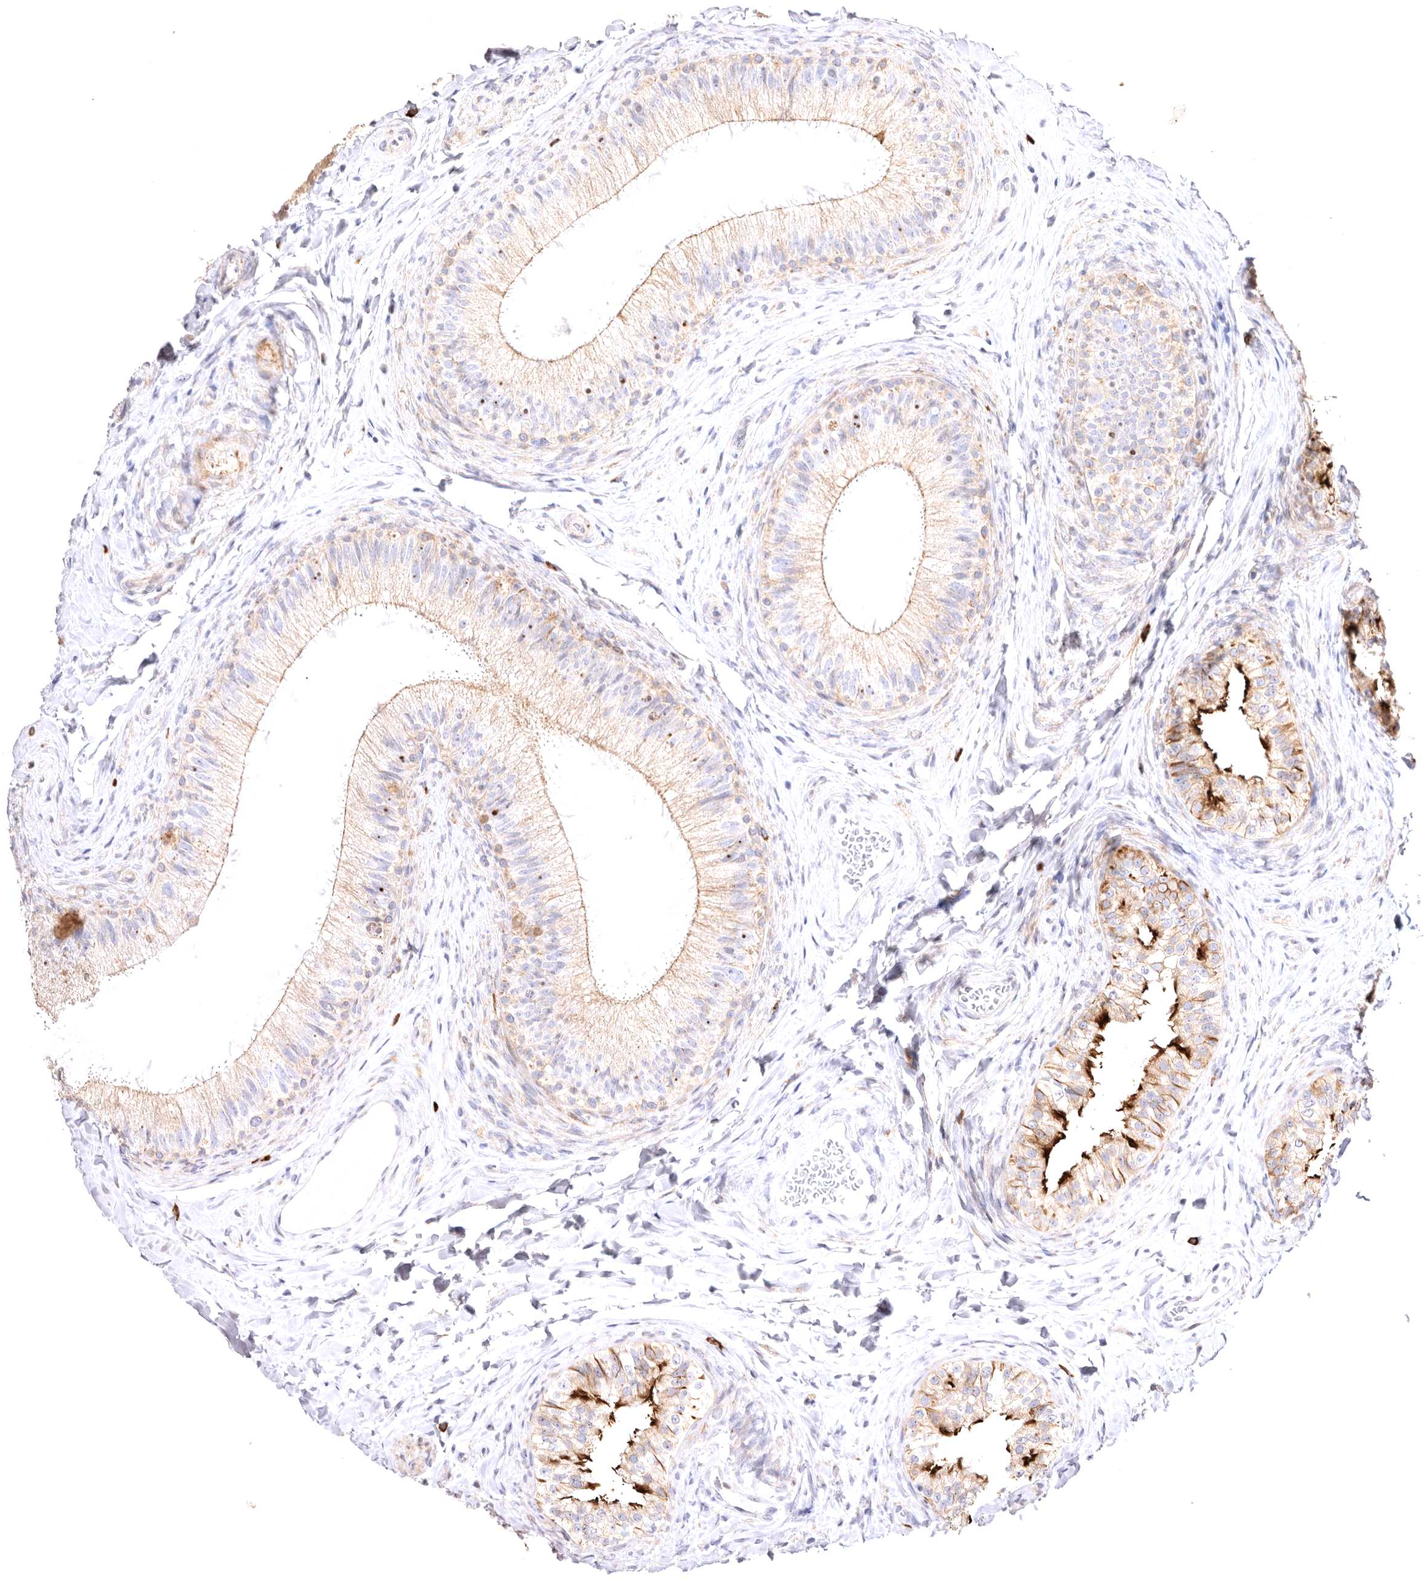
{"staining": {"intensity": "moderate", "quantity": "25%-75%", "location": "cytoplasmic/membranous"}, "tissue": "epididymis", "cell_type": "Glandular cells", "image_type": "normal", "snomed": [{"axis": "morphology", "description": "Normal tissue, NOS"}, {"axis": "topography", "description": "Epididymis"}], "caption": "Immunohistochemistry histopathology image of normal epididymis: epididymis stained using immunohistochemistry displays medium levels of moderate protein expression localized specifically in the cytoplasmic/membranous of glandular cells, appearing as a cytoplasmic/membranous brown color.", "gene": "VPS45", "patient": {"sex": "male", "age": 49}}